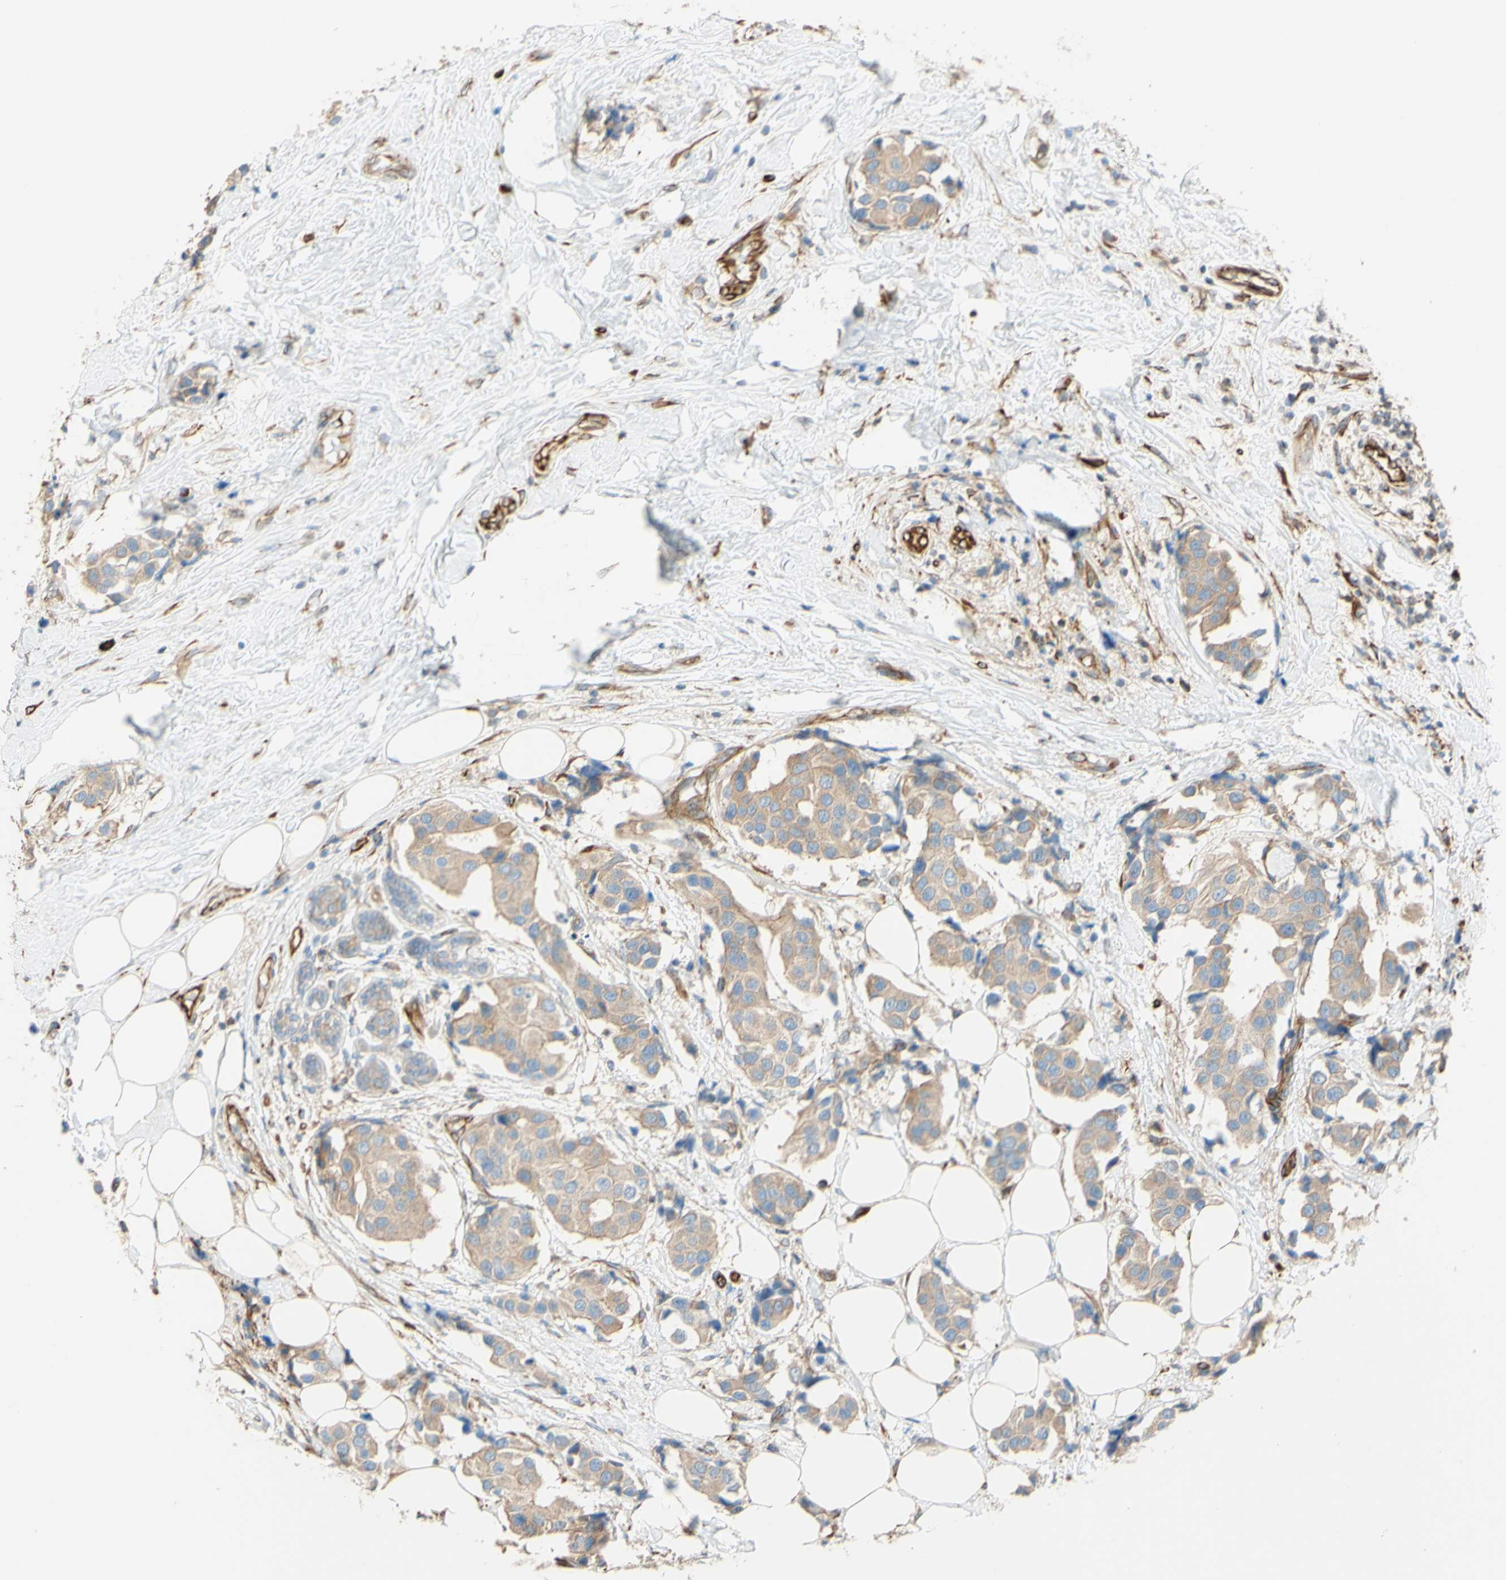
{"staining": {"intensity": "weak", "quantity": ">75%", "location": "cytoplasmic/membranous"}, "tissue": "breast cancer", "cell_type": "Tumor cells", "image_type": "cancer", "snomed": [{"axis": "morphology", "description": "Normal tissue, NOS"}, {"axis": "morphology", "description": "Duct carcinoma"}, {"axis": "topography", "description": "Breast"}], "caption": "Breast cancer stained for a protein (brown) shows weak cytoplasmic/membranous positive positivity in about >75% of tumor cells.", "gene": "C1orf43", "patient": {"sex": "female", "age": 39}}